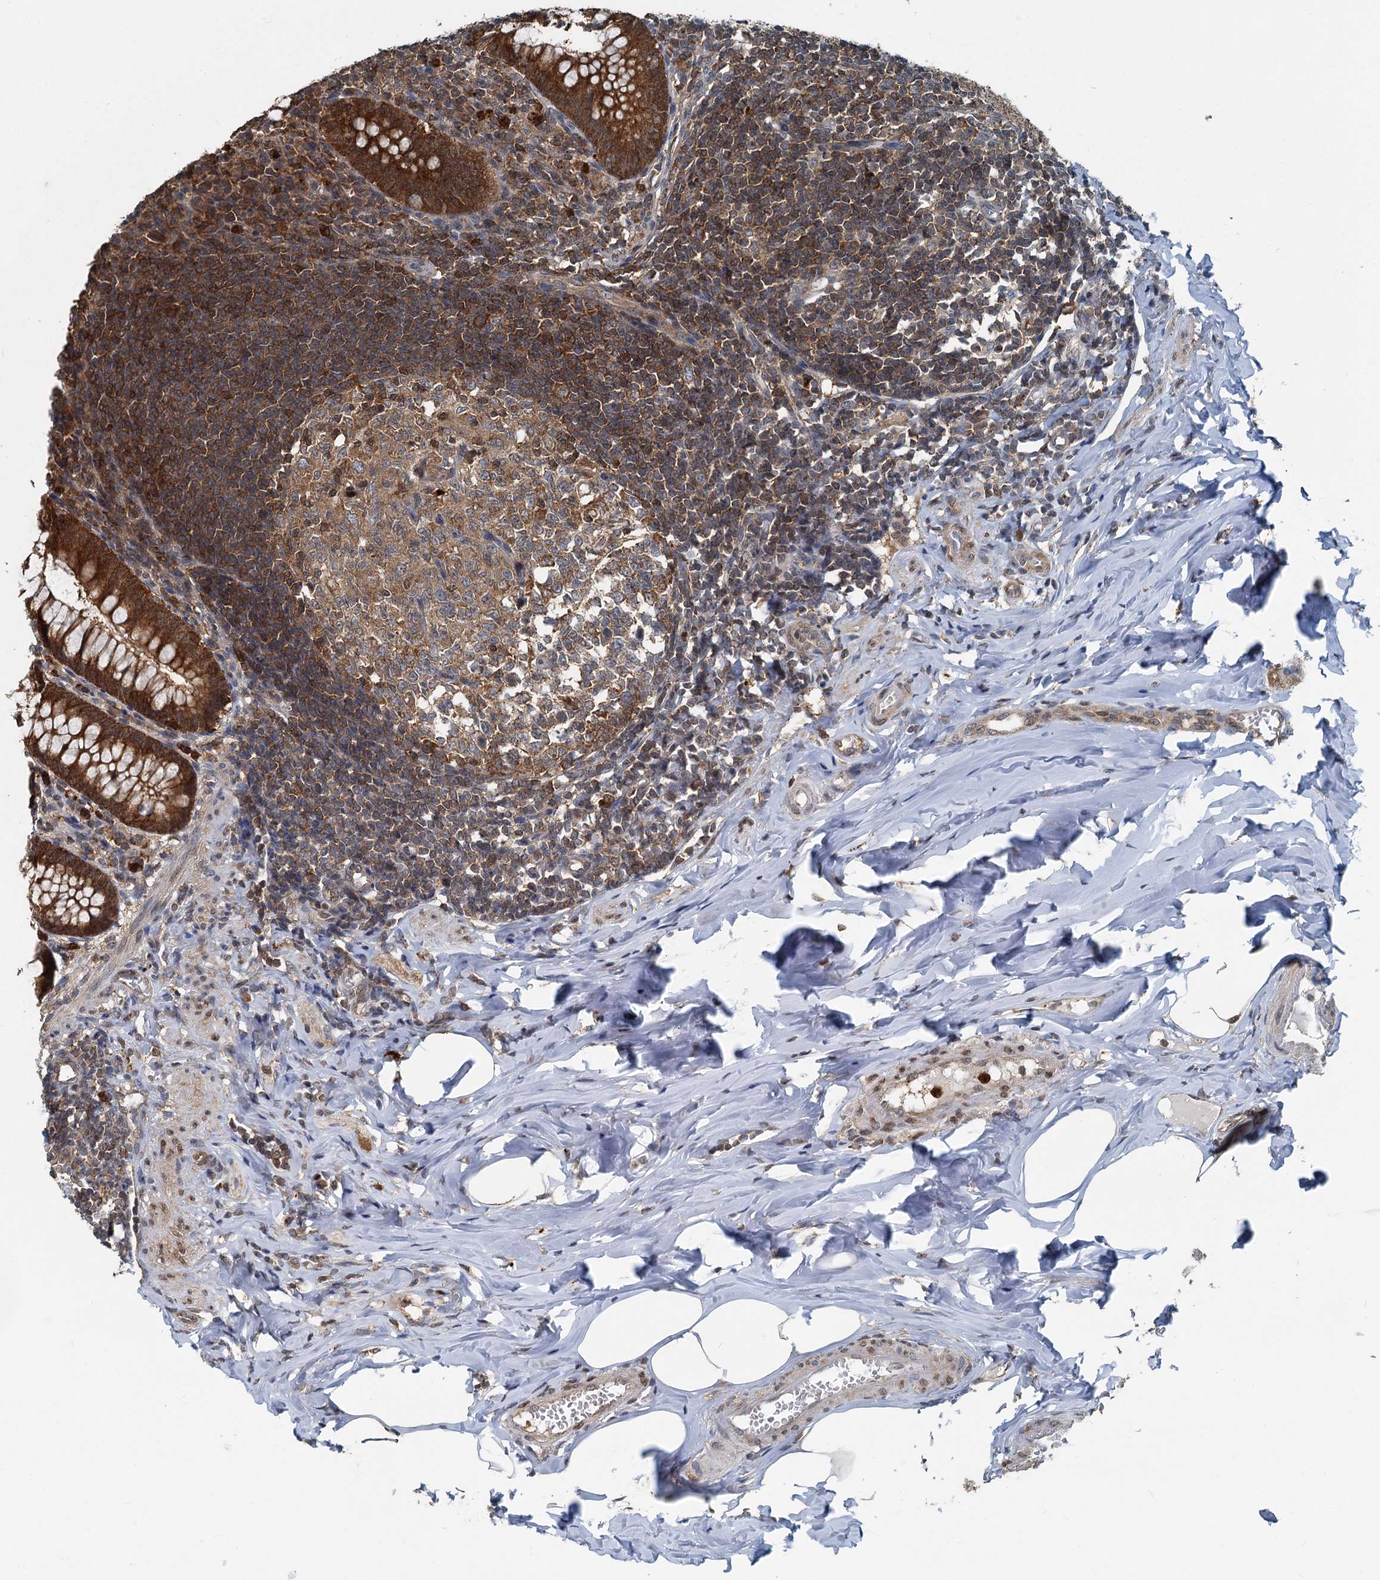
{"staining": {"intensity": "strong", "quantity": ">75%", "location": "cytoplasmic/membranous,nuclear"}, "tissue": "appendix", "cell_type": "Glandular cells", "image_type": "normal", "snomed": [{"axis": "morphology", "description": "Normal tissue, NOS"}, {"axis": "topography", "description": "Appendix"}], "caption": "Immunohistochemical staining of benign appendix exhibits >75% levels of strong cytoplasmic/membranous,nuclear protein positivity in approximately >75% of glandular cells. The staining was performed using DAB (3,3'-diaminobenzidine) to visualize the protein expression in brown, while the nuclei were stained in blue with hematoxylin (Magnification: 20x).", "gene": "GPI", "patient": {"sex": "female", "age": 33}}